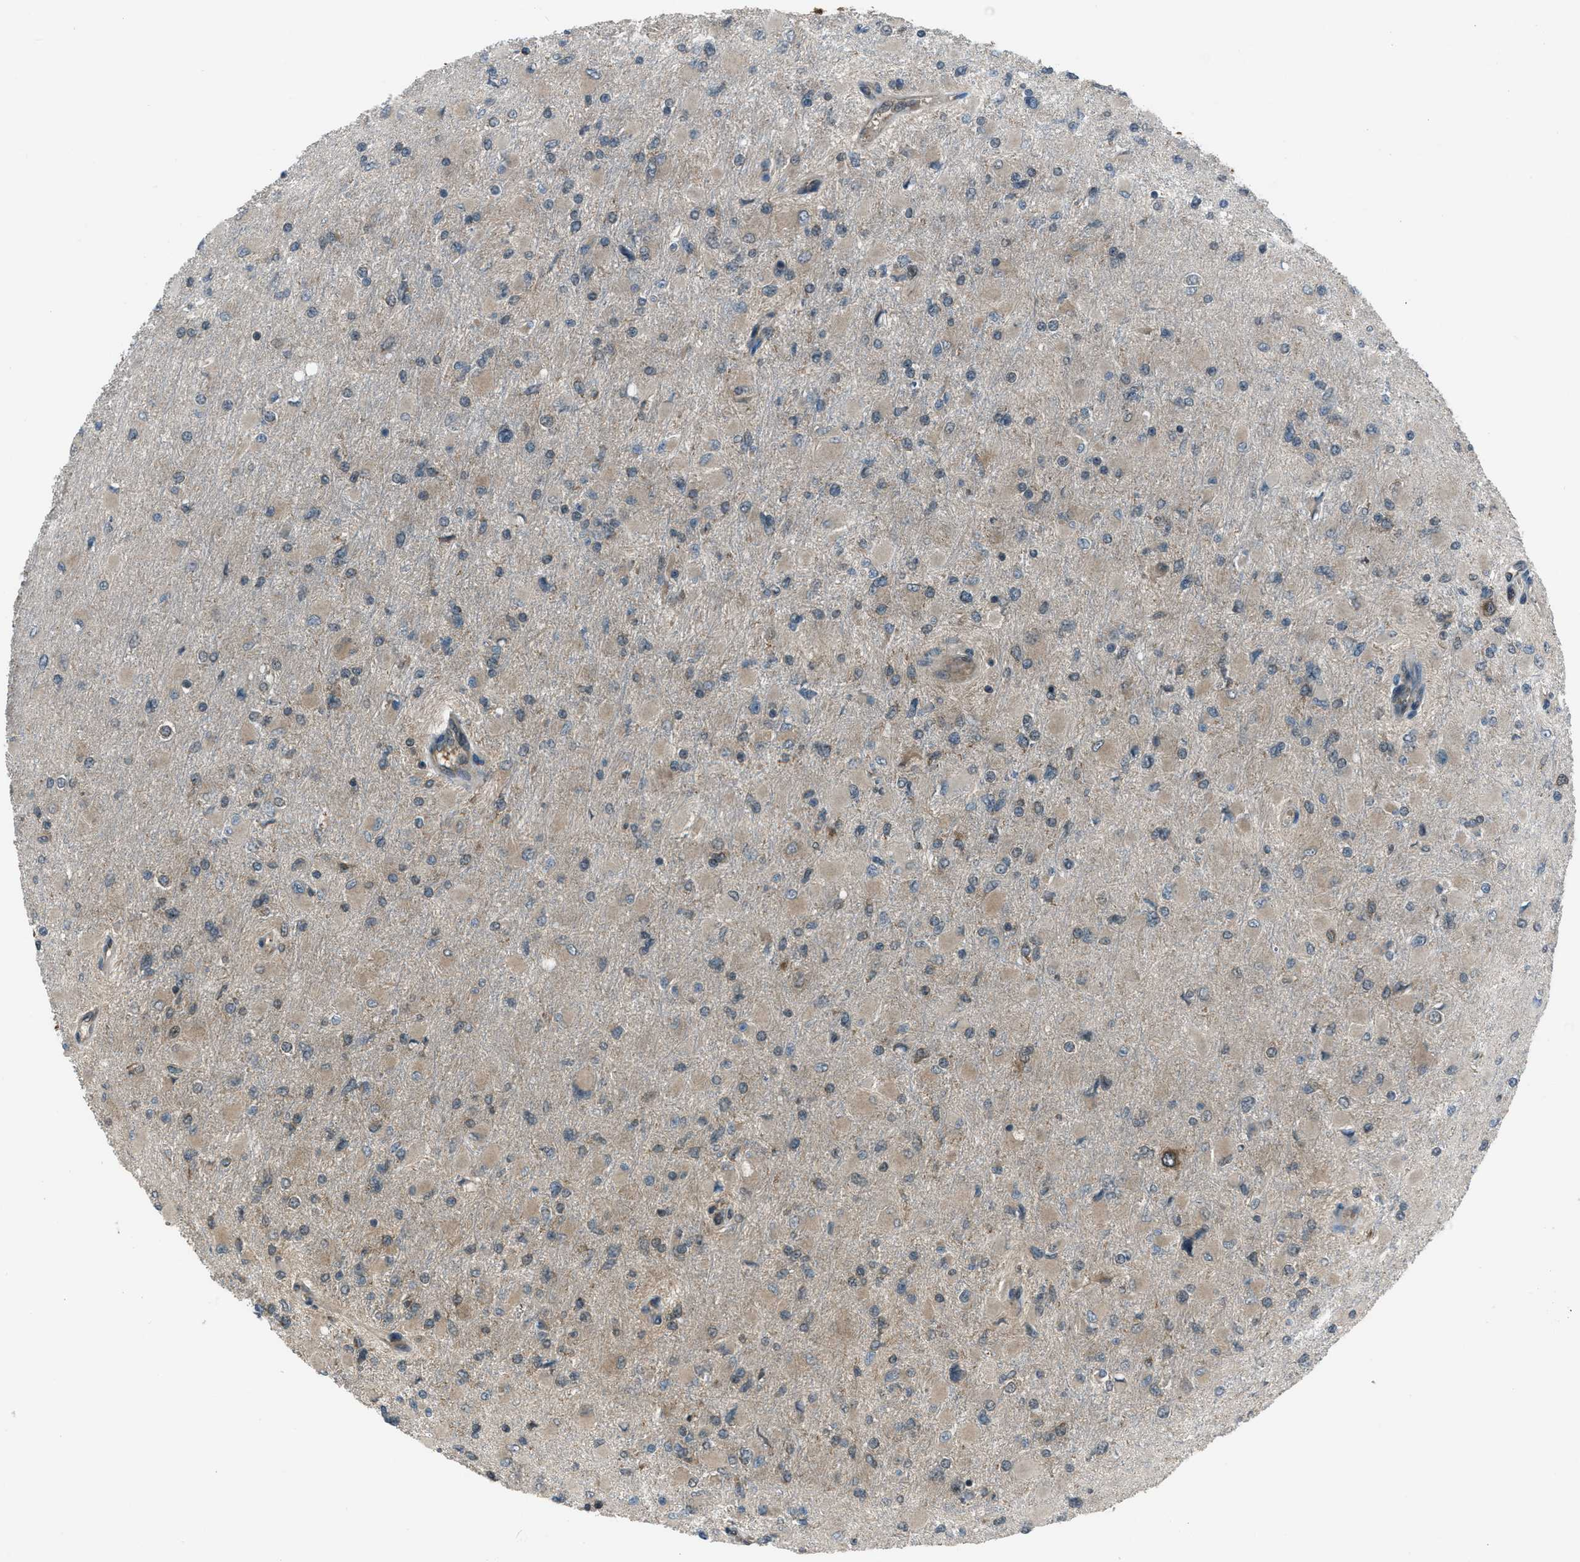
{"staining": {"intensity": "negative", "quantity": "none", "location": "none"}, "tissue": "glioma", "cell_type": "Tumor cells", "image_type": "cancer", "snomed": [{"axis": "morphology", "description": "Glioma, malignant, High grade"}, {"axis": "topography", "description": "Cerebral cortex"}], "caption": "Immunohistochemistry photomicrograph of neoplastic tissue: malignant glioma (high-grade) stained with DAB (3,3'-diaminobenzidine) demonstrates no significant protein positivity in tumor cells.", "gene": "ASAP2", "patient": {"sex": "female", "age": 36}}